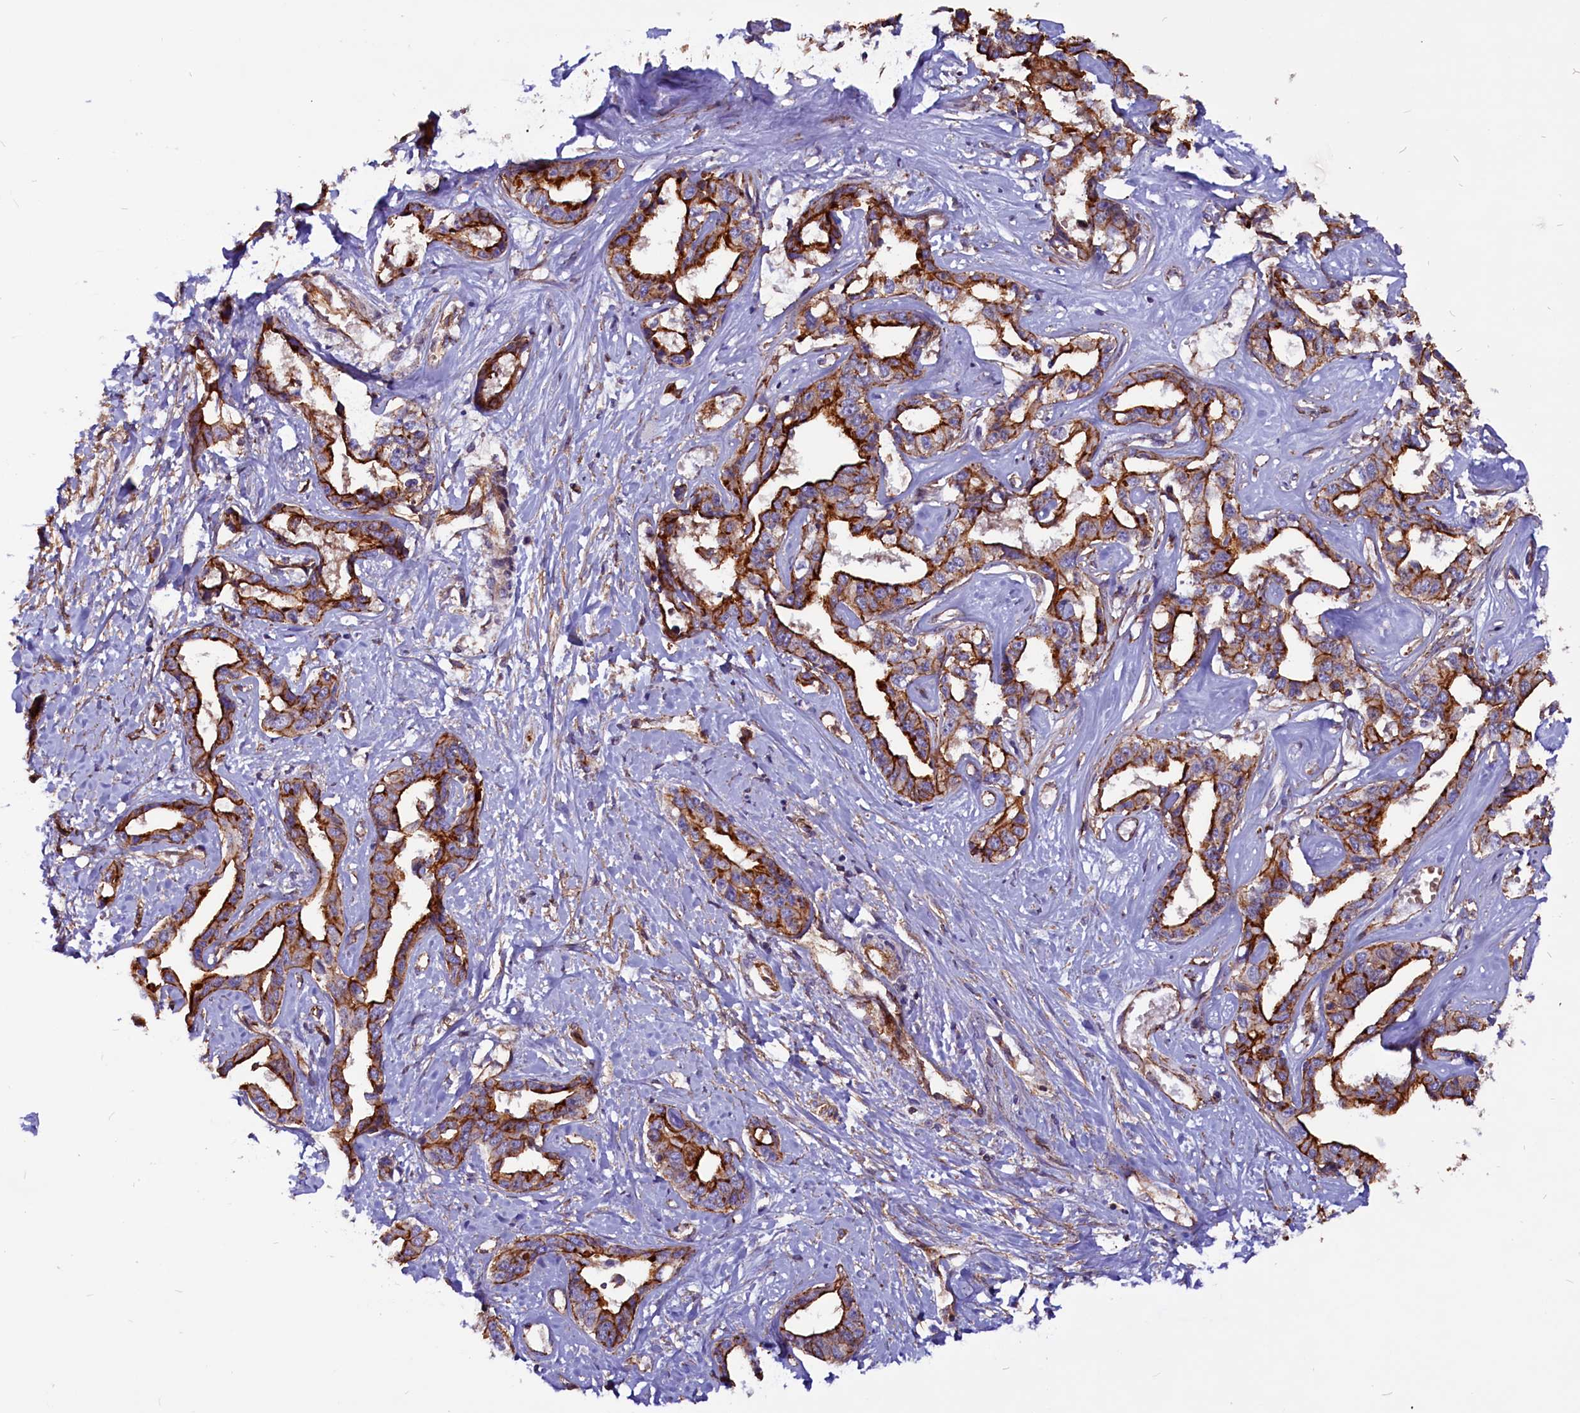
{"staining": {"intensity": "strong", "quantity": "25%-75%", "location": "cytoplasmic/membranous"}, "tissue": "liver cancer", "cell_type": "Tumor cells", "image_type": "cancer", "snomed": [{"axis": "morphology", "description": "Cholangiocarcinoma"}, {"axis": "topography", "description": "Liver"}], "caption": "Protein expression analysis of human liver cholangiocarcinoma reveals strong cytoplasmic/membranous expression in approximately 25%-75% of tumor cells. The protein is shown in brown color, while the nuclei are stained blue.", "gene": "ZNF749", "patient": {"sex": "male", "age": 59}}